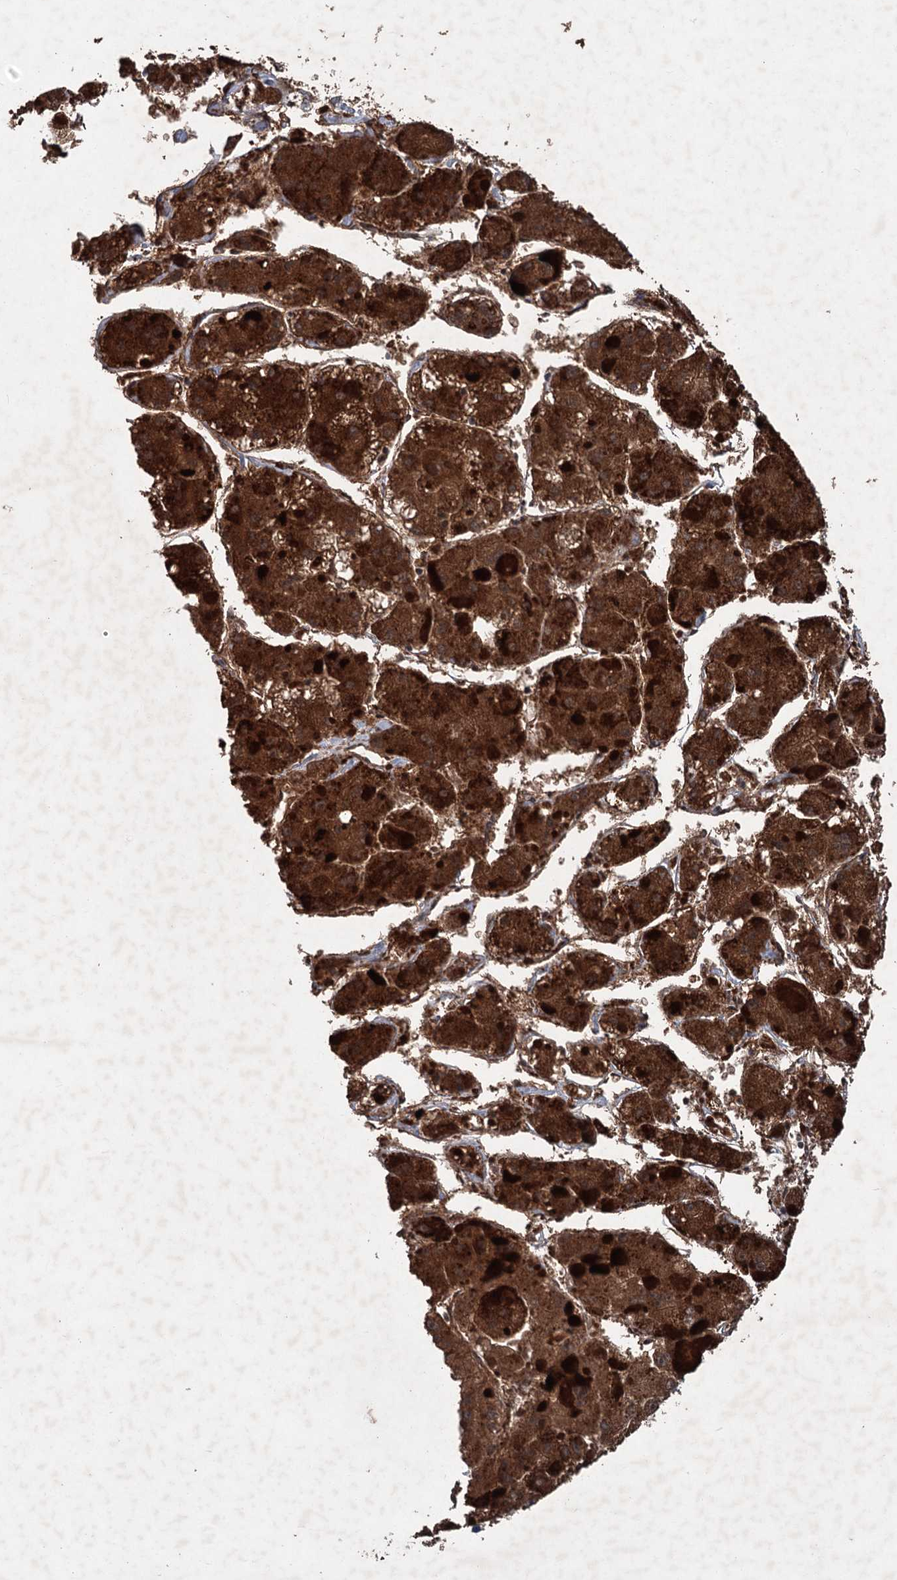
{"staining": {"intensity": "strong", "quantity": ">75%", "location": "cytoplasmic/membranous"}, "tissue": "liver cancer", "cell_type": "Tumor cells", "image_type": "cancer", "snomed": [{"axis": "morphology", "description": "Carcinoma, Hepatocellular, NOS"}, {"axis": "topography", "description": "Liver"}], "caption": "DAB immunohistochemical staining of human liver cancer (hepatocellular carcinoma) demonstrates strong cytoplasmic/membranous protein positivity in approximately >75% of tumor cells.", "gene": "RNF214", "patient": {"sex": "female", "age": 73}}